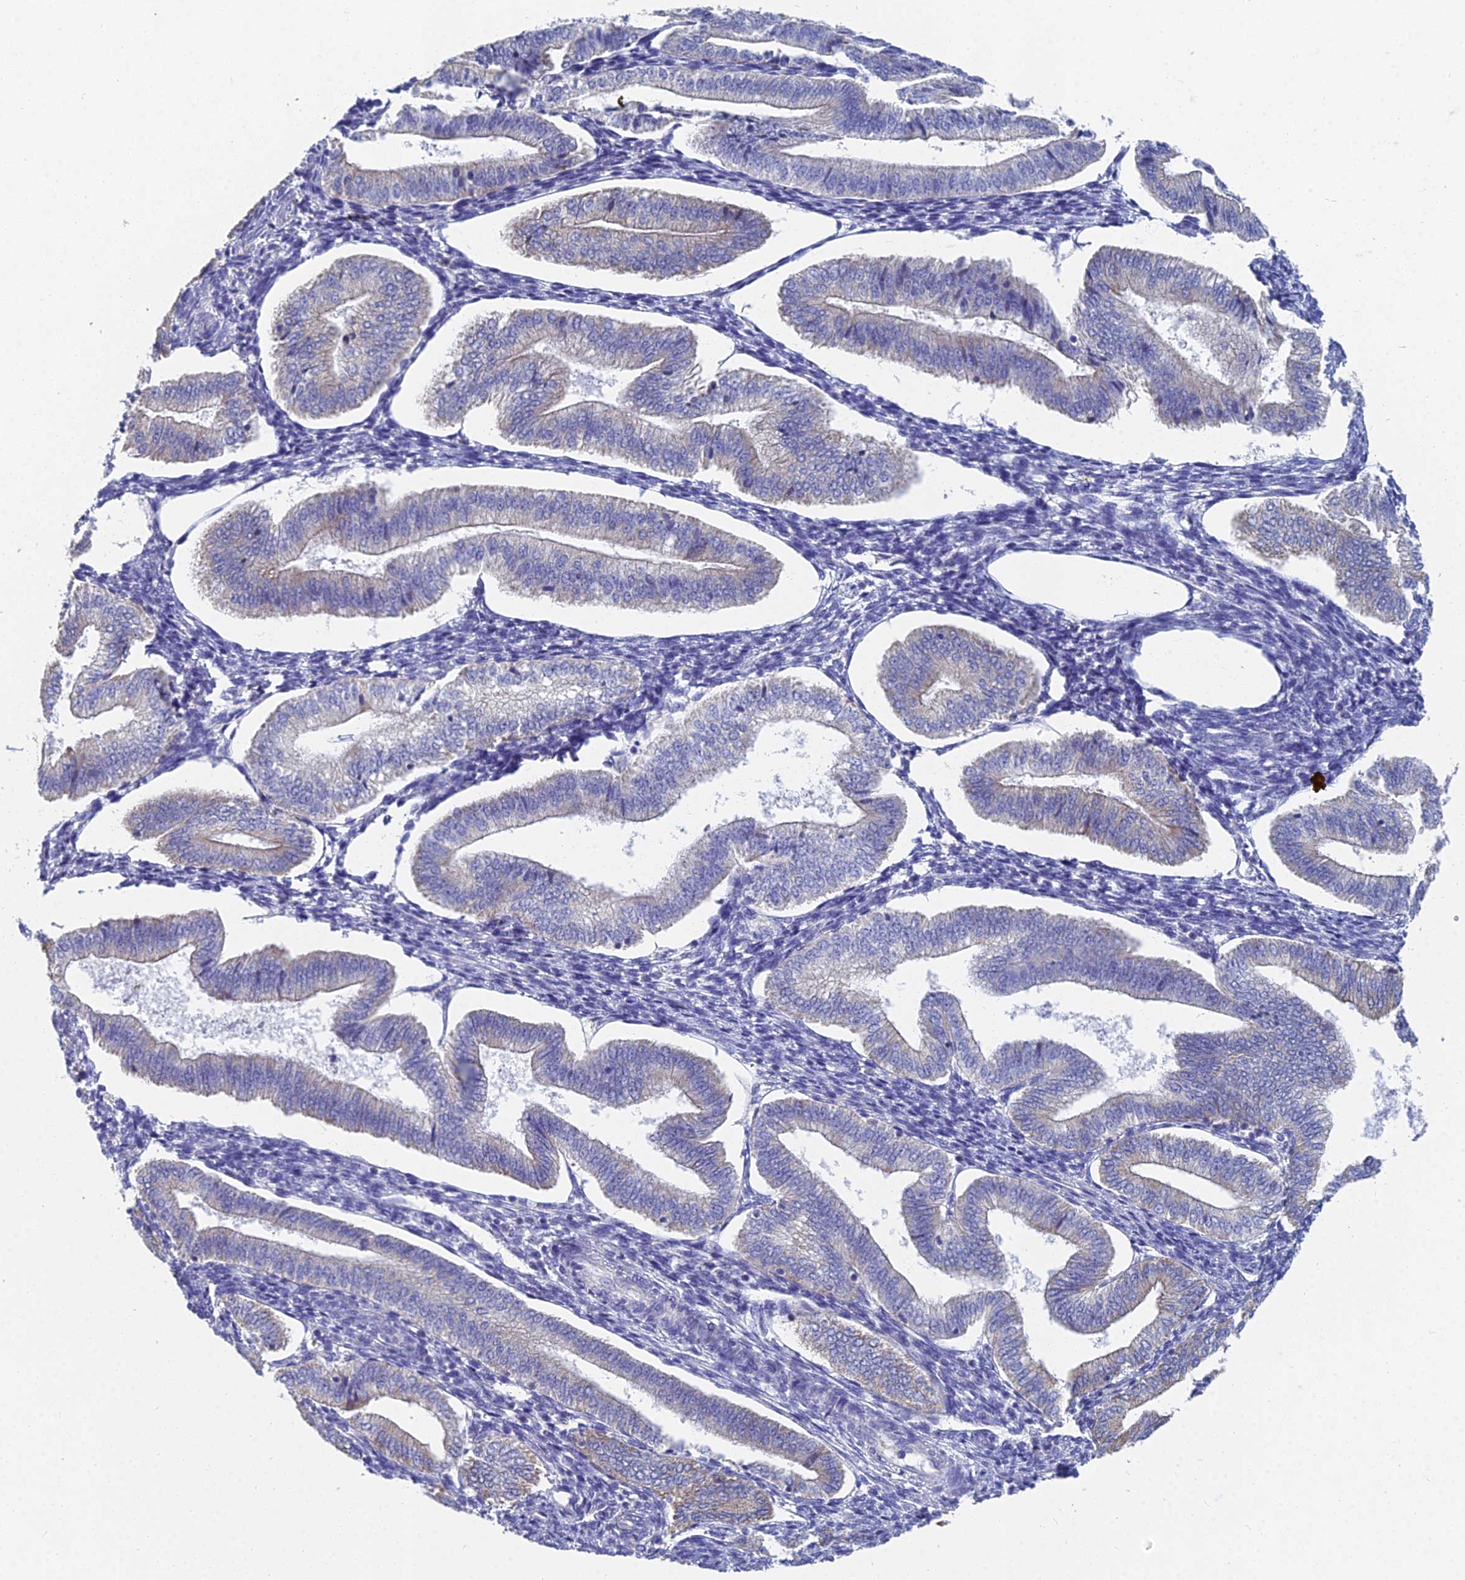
{"staining": {"intensity": "negative", "quantity": "none", "location": "none"}, "tissue": "endometrium", "cell_type": "Cells in endometrial stroma", "image_type": "normal", "snomed": [{"axis": "morphology", "description": "Normal tissue, NOS"}, {"axis": "topography", "description": "Endometrium"}], "caption": "The photomicrograph shows no significant expression in cells in endometrial stroma of endometrium. The staining was performed using DAB (3,3'-diaminobenzidine) to visualize the protein expression in brown, while the nuclei were stained in blue with hematoxylin (Magnification: 20x).", "gene": "CRACR2B", "patient": {"sex": "female", "age": 34}}